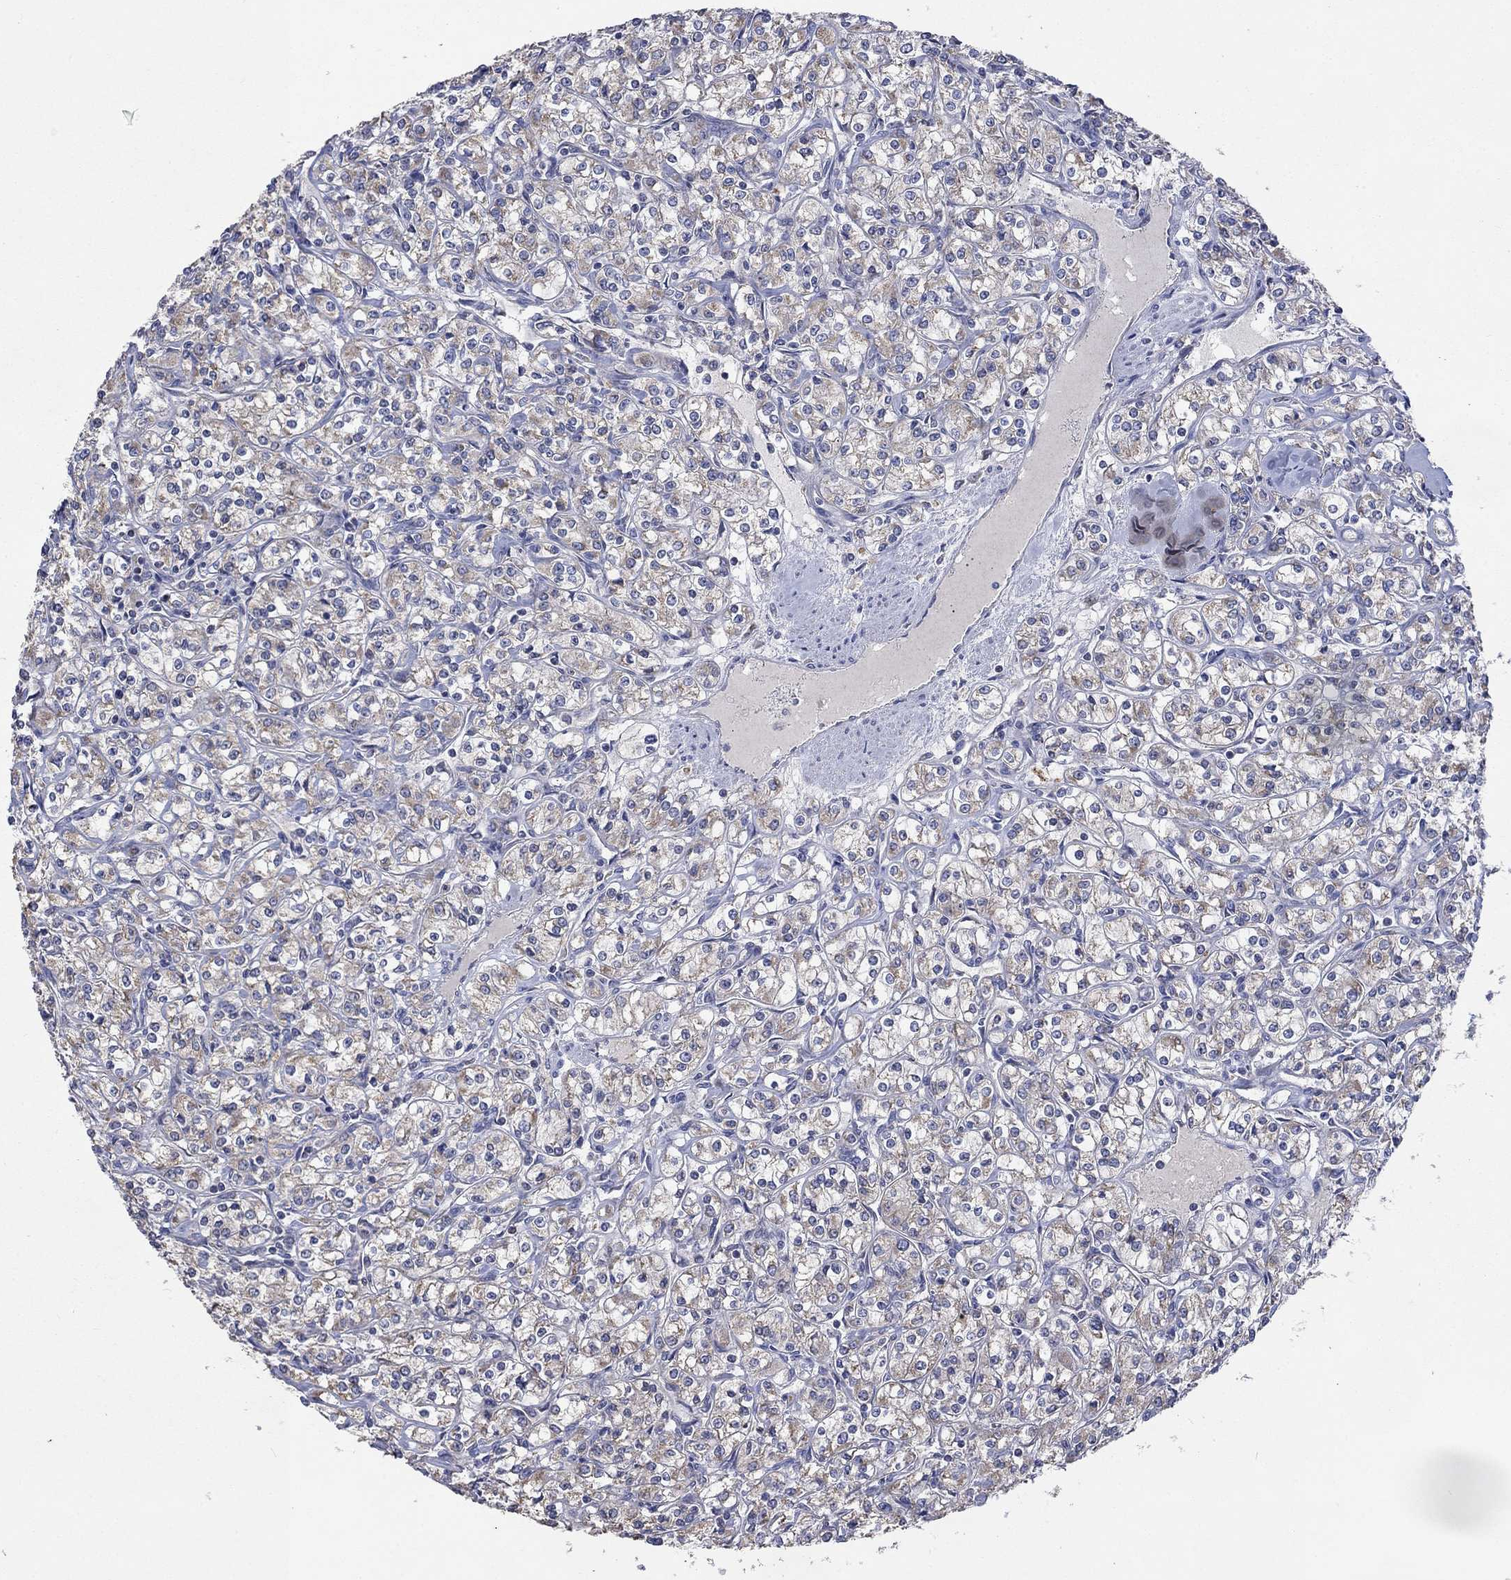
{"staining": {"intensity": "weak", "quantity": ">75%", "location": "cytoplasmic/membranous"}, "tissue": "renal cancer", "cell_type": "Tumor cells", "image_type": "cancer", "snomed": [{"axis": "morphology", "description": "Adenocarcinoma, NOS"}, {"axis": "topography", "description": "Kidney"}], "caption": "DAB immunohistochemical staining of human adenocarcinoma (renal) reveals weak cytoplasmic/membranous protein staining in approximately >75% of tumor cells.", "gene": "UGT8", "patient": {"sex": "male", "age": 77}}